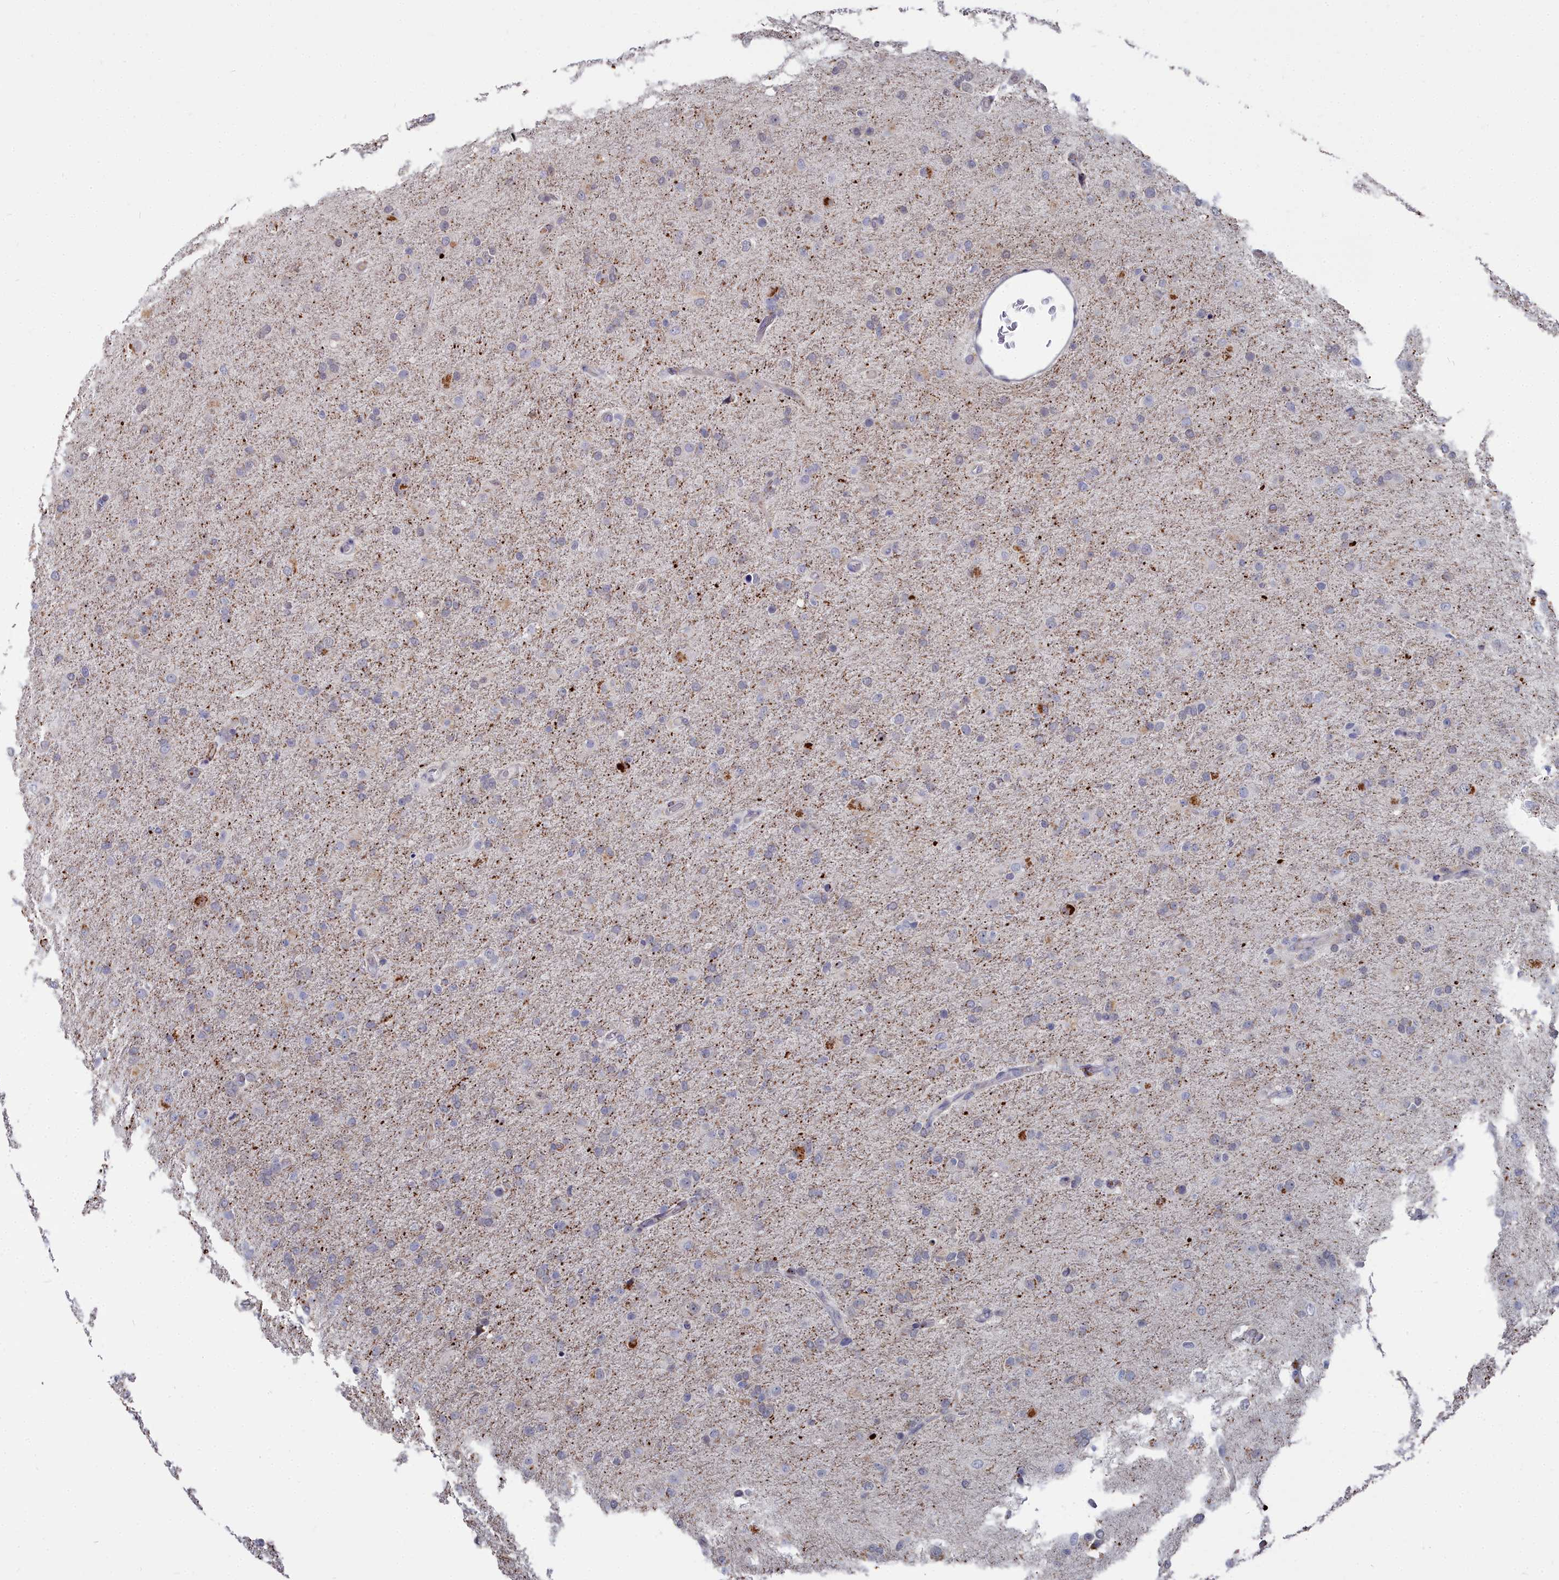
{"staining": {"intensity": "weak", "quantity": "<25%", "location": "cytoplasmic/membranous"}, "tissue": "glioma", "cell_type": "Tumor cells", "image_type": "cancer", "snomed": [{"axis": "morphology", "description": "Glioma, malignant, Low grade"}, {"axis": "topography", "description": "Brain"}], "caption": "Immunohistochemistry micrograph of neoplastic tissue: human malignant low-grade glioma stained with DAB reveals no significant protein positivity in tumor cells. The staining was performed using DAB to visualize the protein expression in brown, while the nuclei were stained in blue with hematoxylin (Magnification: 20x).", "gene": "RPS27A", "patient": {"sex": "male", "age": 65}}